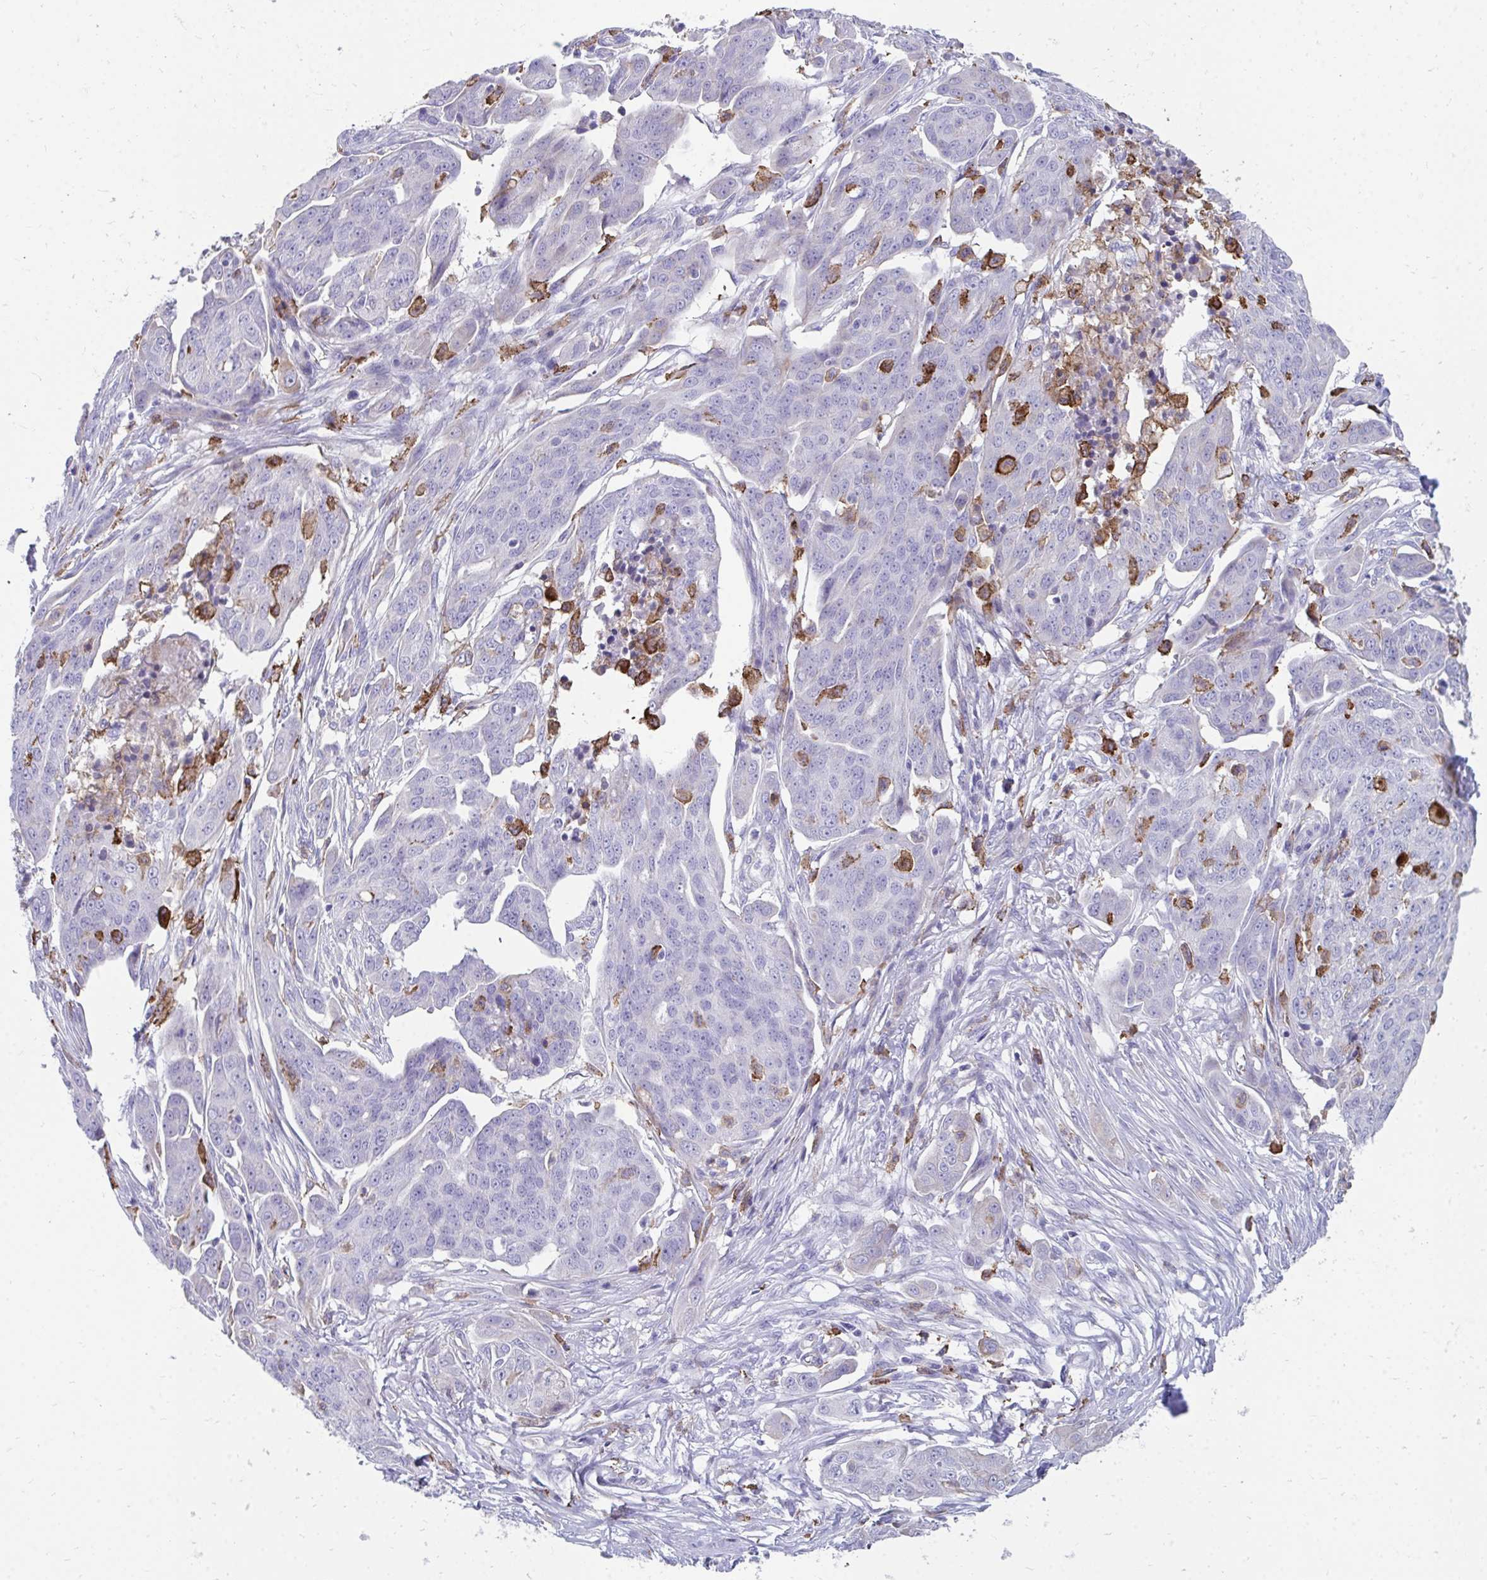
{"staining": {"intensity": "negative", "quantity": "none", "location": "none"}, "tissue": "ovarian cancer", "cell_type": "Tumor cells", "image_type": "cancer", "snomed": [{"axis": "morphology", "description": "Carcinoma, endometroid"}, {"axis": "topography", "description": "Ovary"}], "caption": "An image of ovarian cancer stained for a protein exhibits no brown staining in tumor cells.", "gene": "CD163", "patient": {"sex": "female", "age": 70}}